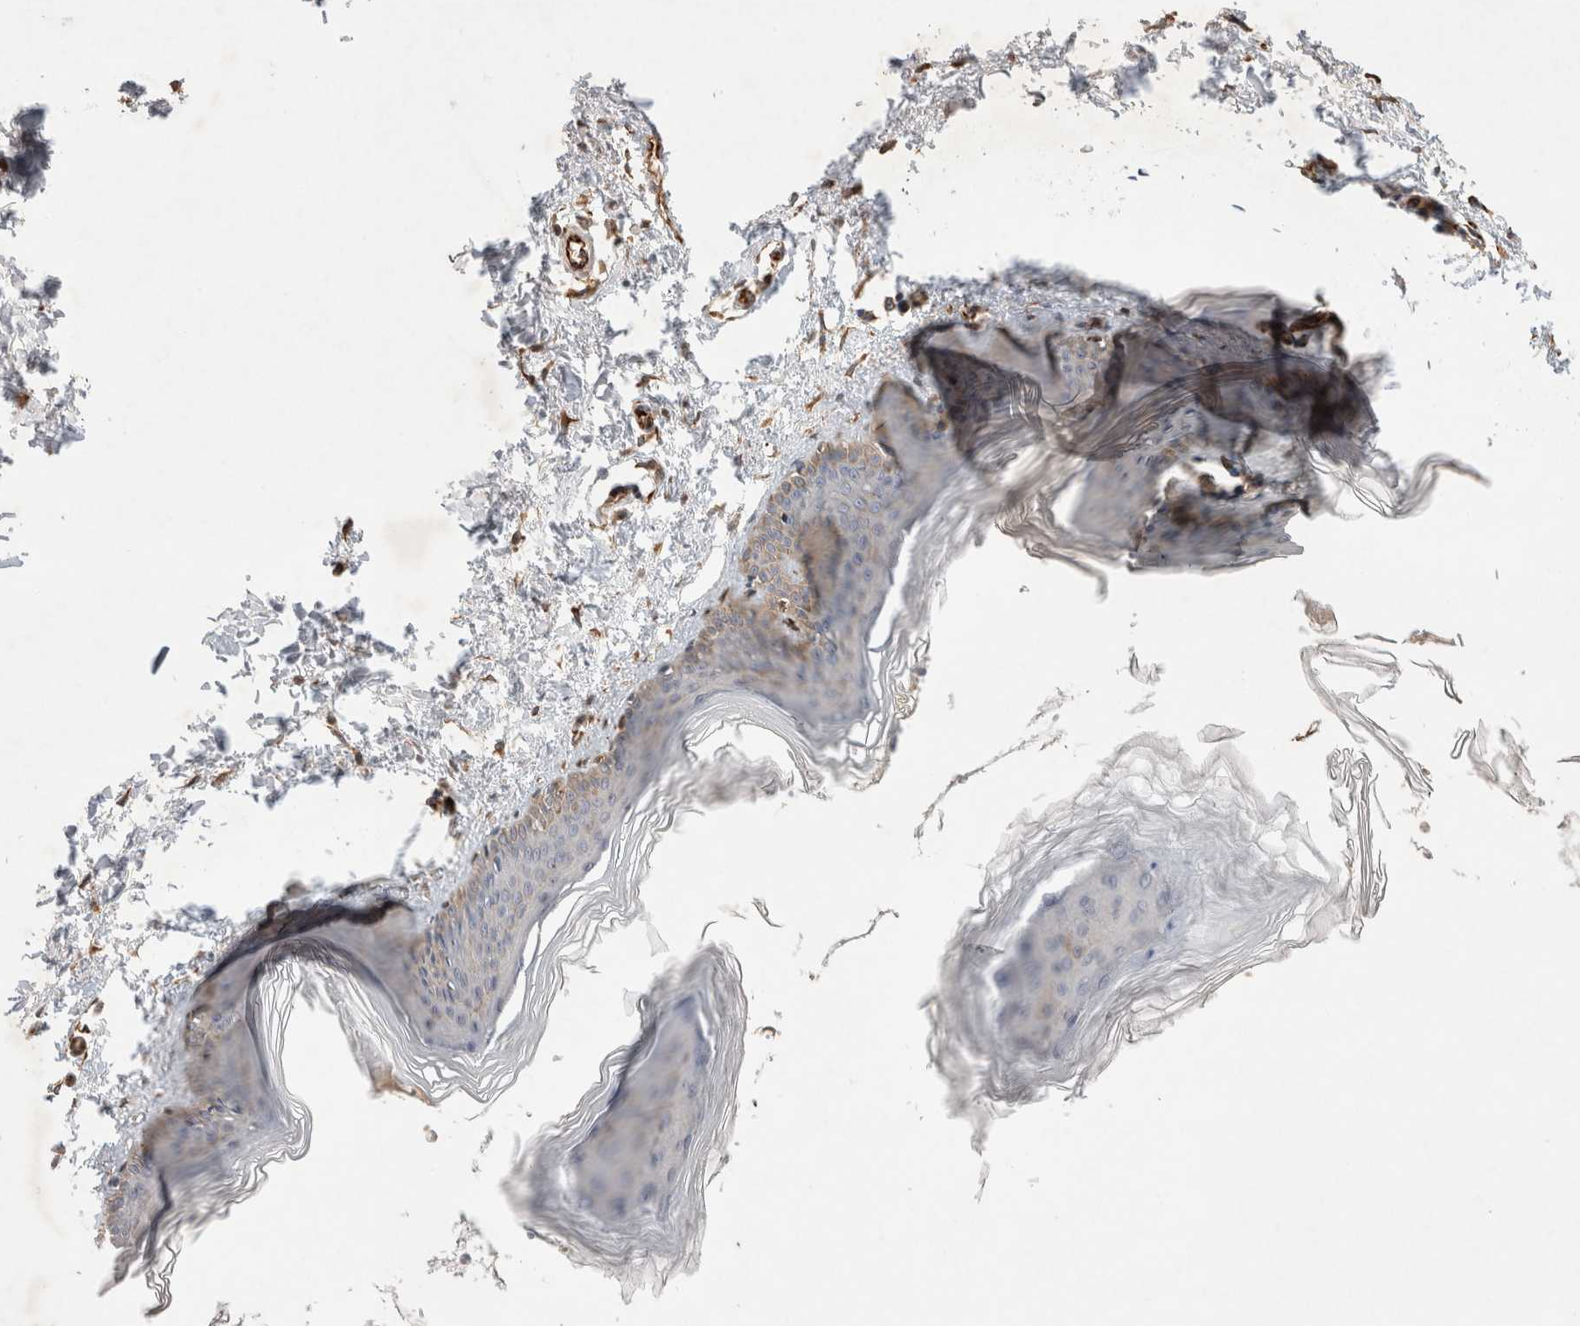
{"staining": {"intensity": "moderate", "quantity": ">75%", "location": "cytoplasmic/membranous"}, "tissue": "skin", "cell_type": "Fibroblasts", "image_type": "normal", "snomed": [{"axis": "morphology", "description": "Normal tissue, NOS"}, {"axis": "topography", "description": "Skin"}], "caption": "A brown stain highlights moderate cytoplasmic/membranous staining of a protein in fibroblasts of benign skin. The staining is performed using DAB brown chromogen to label protein expression. The nuclei are counter-stained blue using hematoxylin.", "gene": "NMU", "patient": {"sex": "female", "age": 27}}